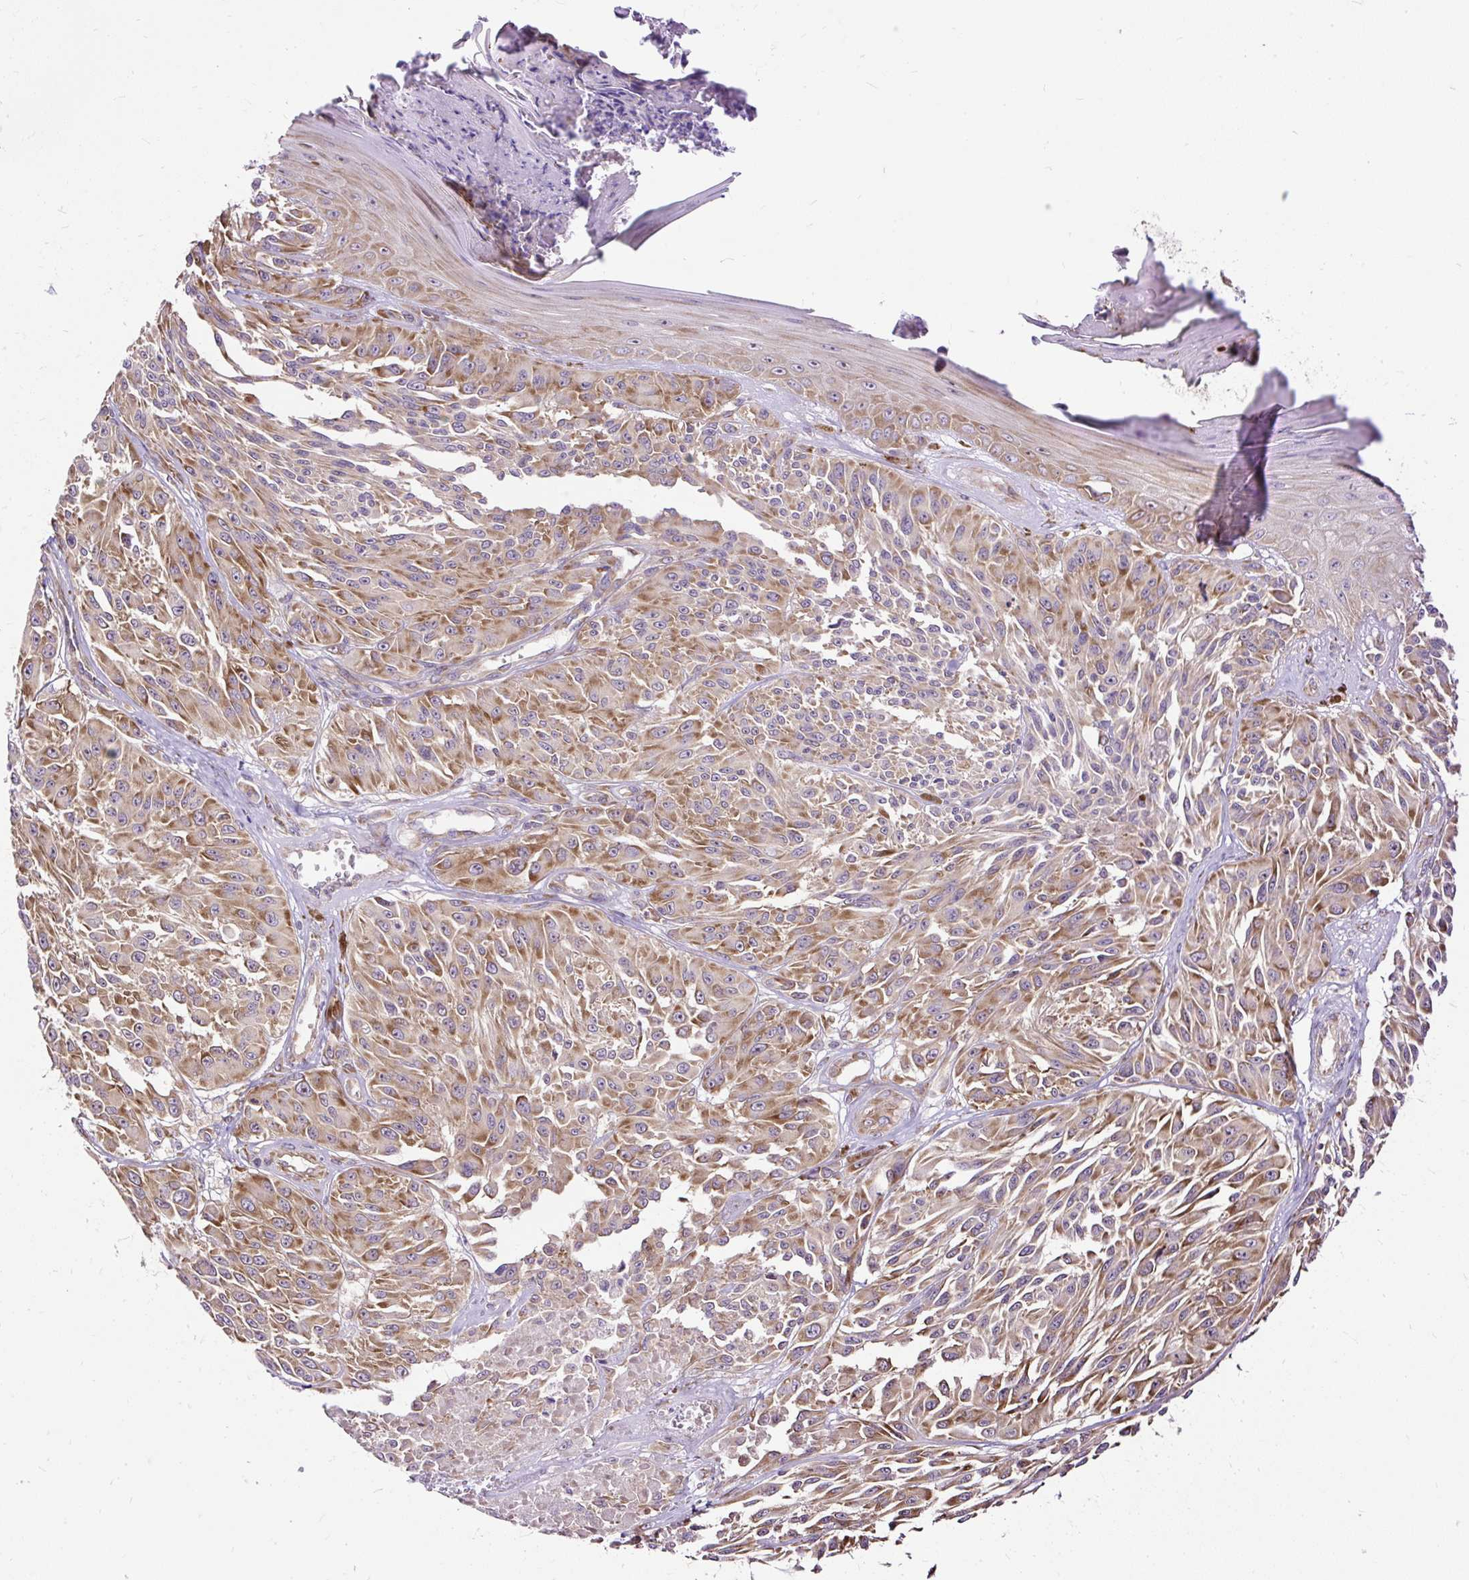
{"staining": {"intensity": "moderate", "quantity": ">75%", "location": "cytoplasmic/membranous"}, "tissue": "melanoma", "cell_type": "Tumor cells", "image_type": "cancer", "snomed": [{"axis": "morphology", "description": "Malignant melanoma, NOS"}, {"axis": "topography", "description": "Skin"}], "caption": "Protein expression analysis of melanoma displays moderate cytoplasmic/membranous expression in about >75% of tumor cells. (DAB (3,3'-diaminobenzidine) = brown stain, brightfield microscopy at high magnification).", "gene": "RPS5", "patient": {"sex": "male", "age": 94}}